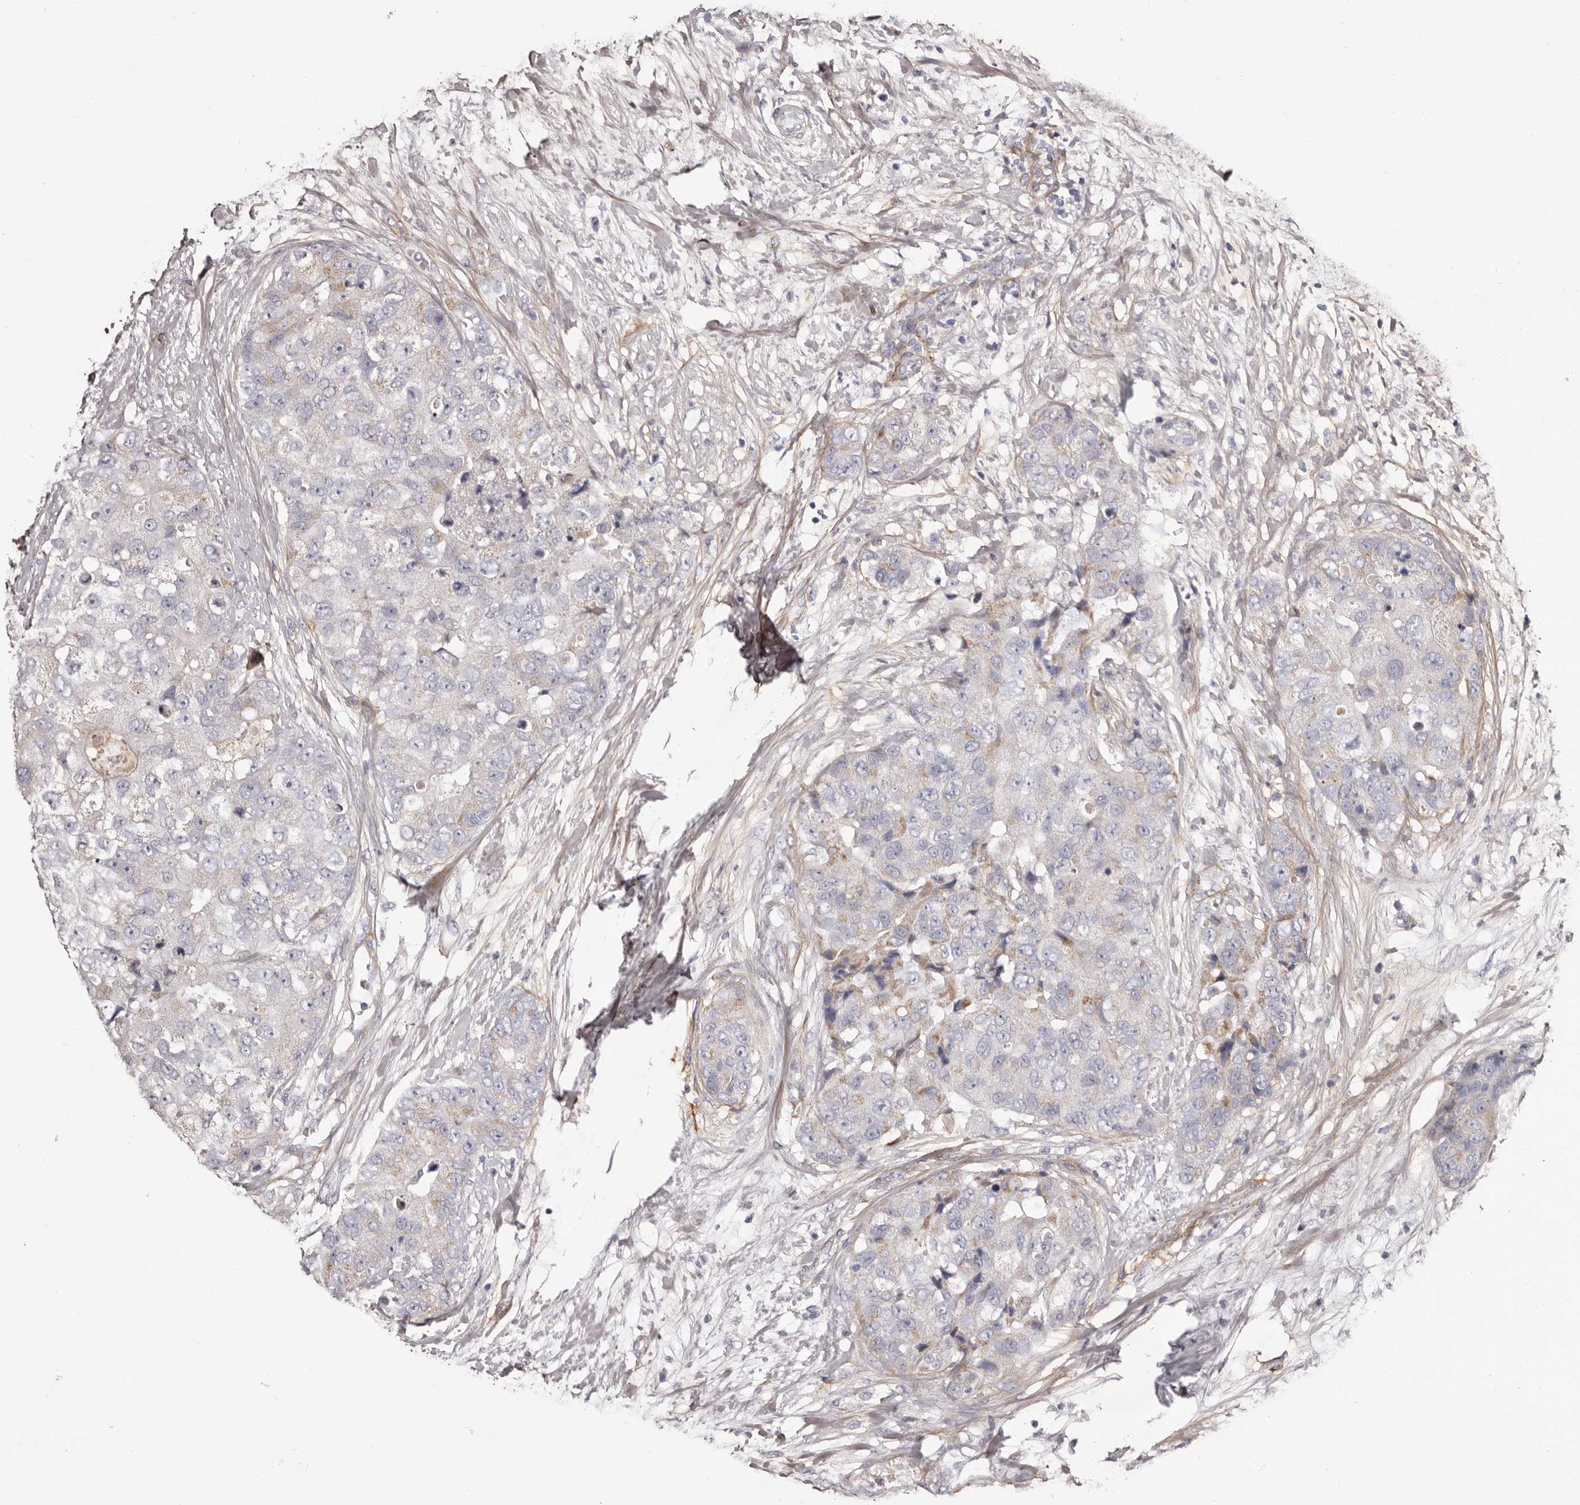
{"staining": {"intensity": "negative", "quantity": "none", "location": "none"}, "tissue": "breast cancer", "cell_type": "Tumor cells", "image_type": "cancer", "snomed": [{"axis": "morphology", "description": "Duct carcinoma"}, {"axis": "topography", "description": "Breast"}], "caption": "There is no significant staining in tumor cells of breast cancer (invasive ductal carcinoma).", "gene": "COL6A1", "patient": {"sex": "female", "age": 62}}